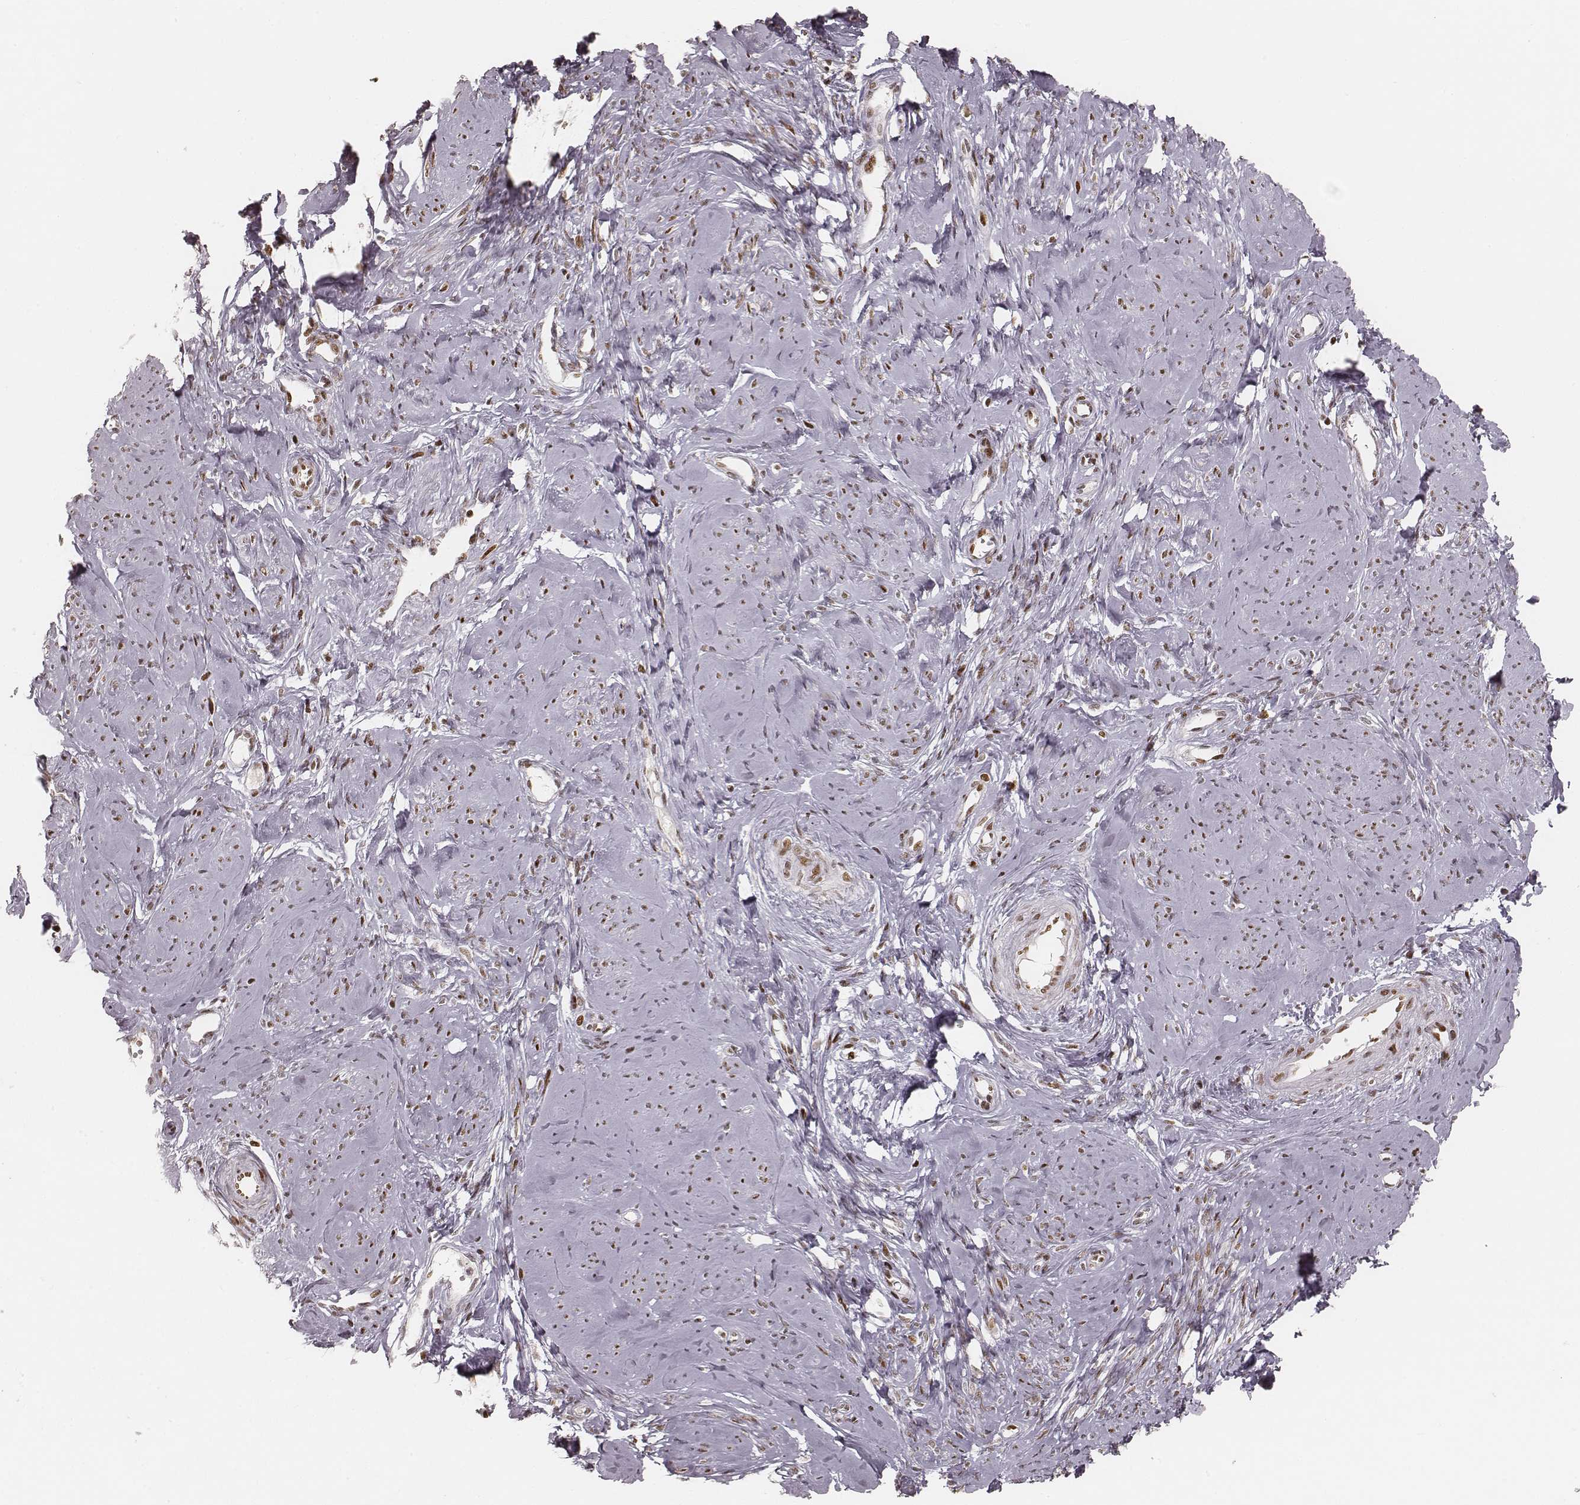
{"staining": {"intensity": "strong", "quantity": ">75%", "location": "nuclear"}, "tissue": "smooth muscle", "cell_type": "Smooth muscle cells", "image_type": "normal", "snomed": [{"axis": "morphology", "description": "Normal tissue, NOS"}, {"axis": "topography", "description": "Smooth muscle"}], "caption": "Protein staining of unremarkable smooth muscle shows strong nuclear positivity in about >75% of smooth muscle cells. The protein of interest is stained brown, and the nuclei are stained in blue (DAB IHC with brightfield microscopy, high magnification).", "gene": "HNRNPC", "patient": {"sex": "female", "age": 48}}